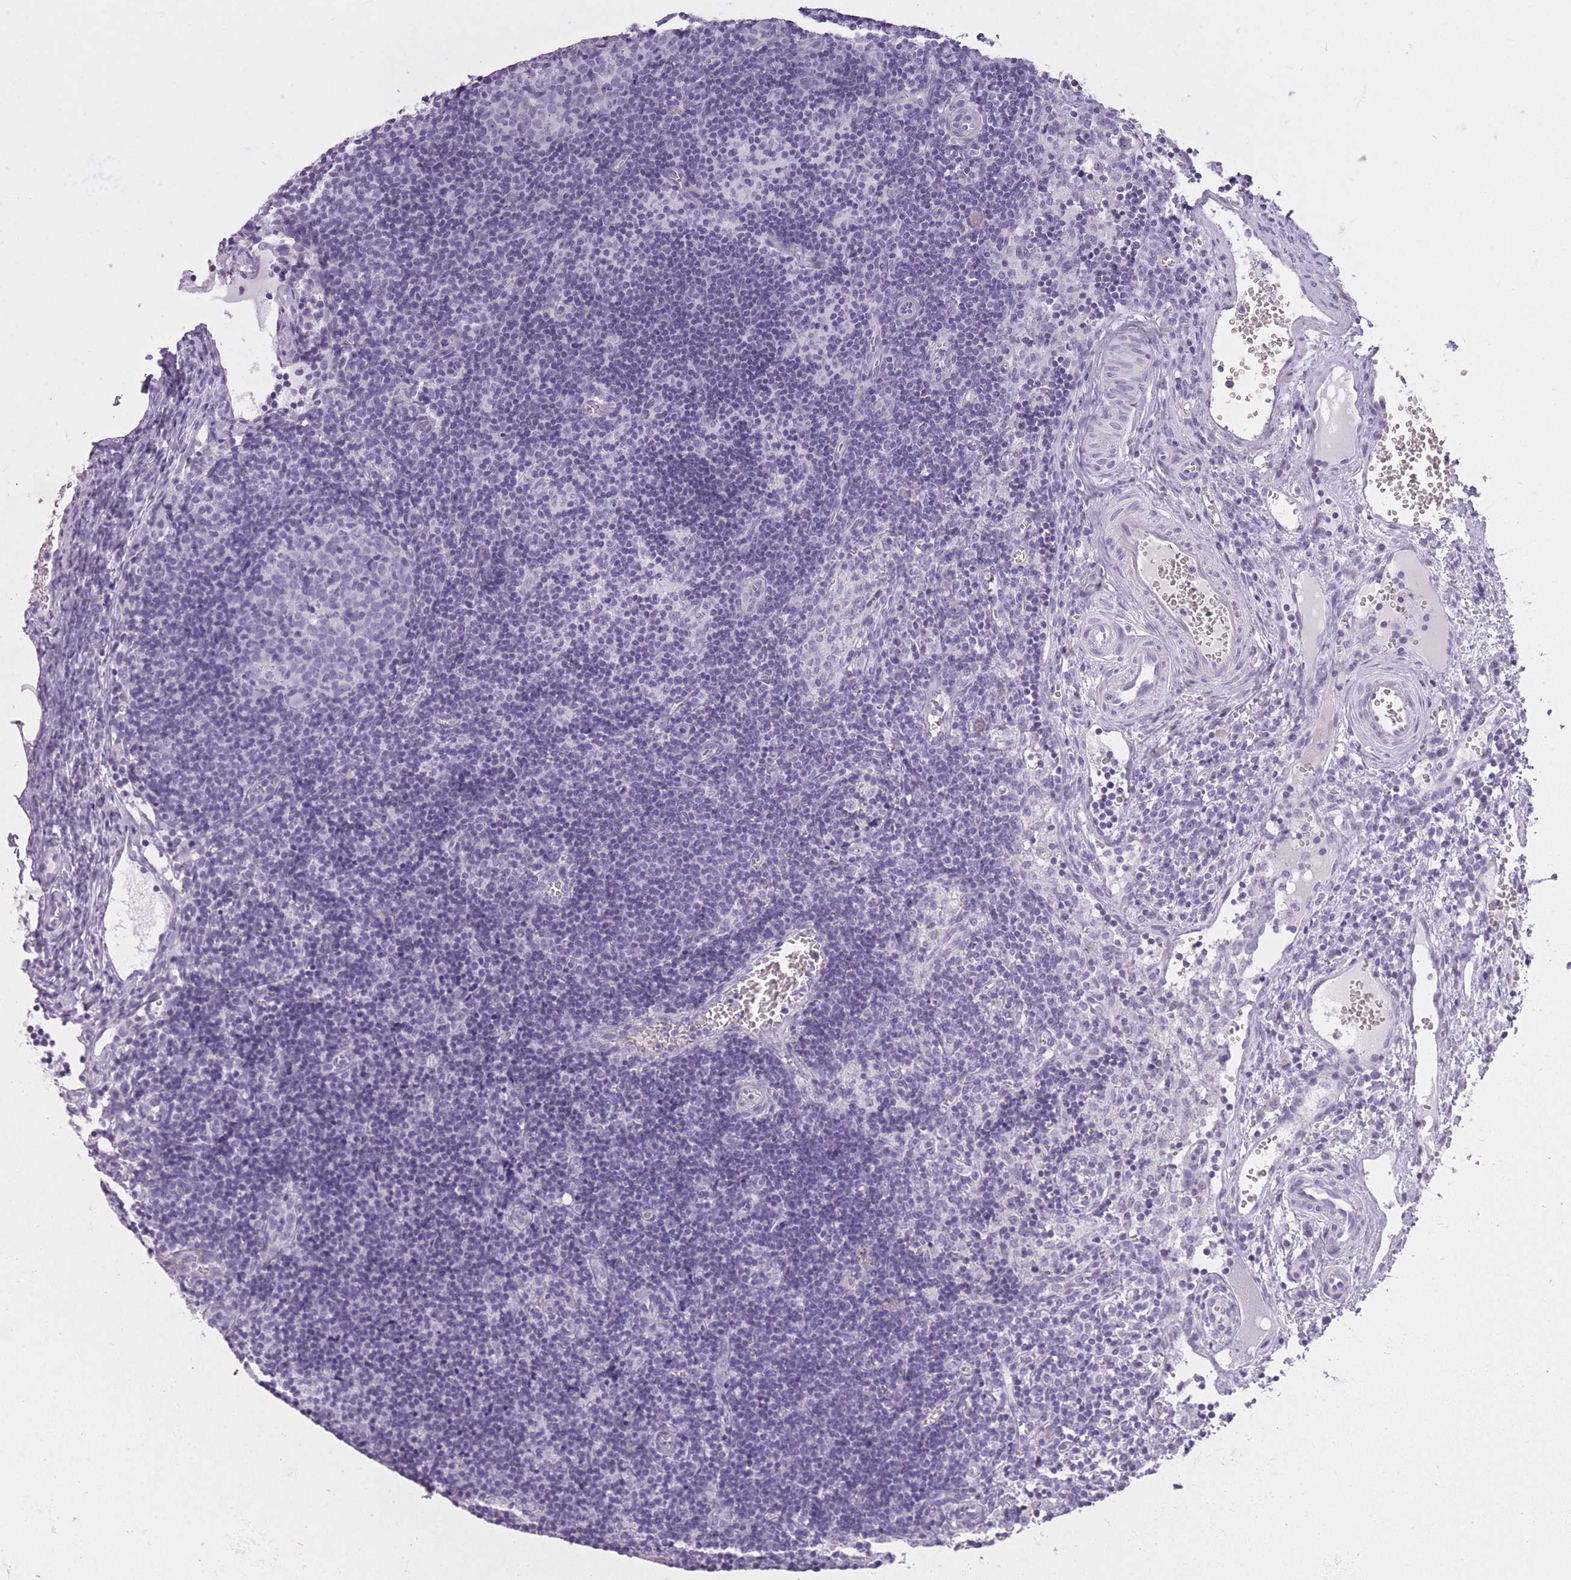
{"staining": {"intensity": "negative", "quantity": "none", "location": "none"}, "tissue": "lymph node", "cell_type": "Germinal center cells", "image_type": "normal", "snomed": [{"axis": "morphology", "description": "Normal tissue, NOS"}, {"axis": "topography", "description": "Lymph node"}], "caption": "Immunohistochemistry (IHC) of normal human lymph node displays no positivity in germinal center cells.", "gene": "GOLGA6A", "patient": {"sex": "female", "age": 37}}